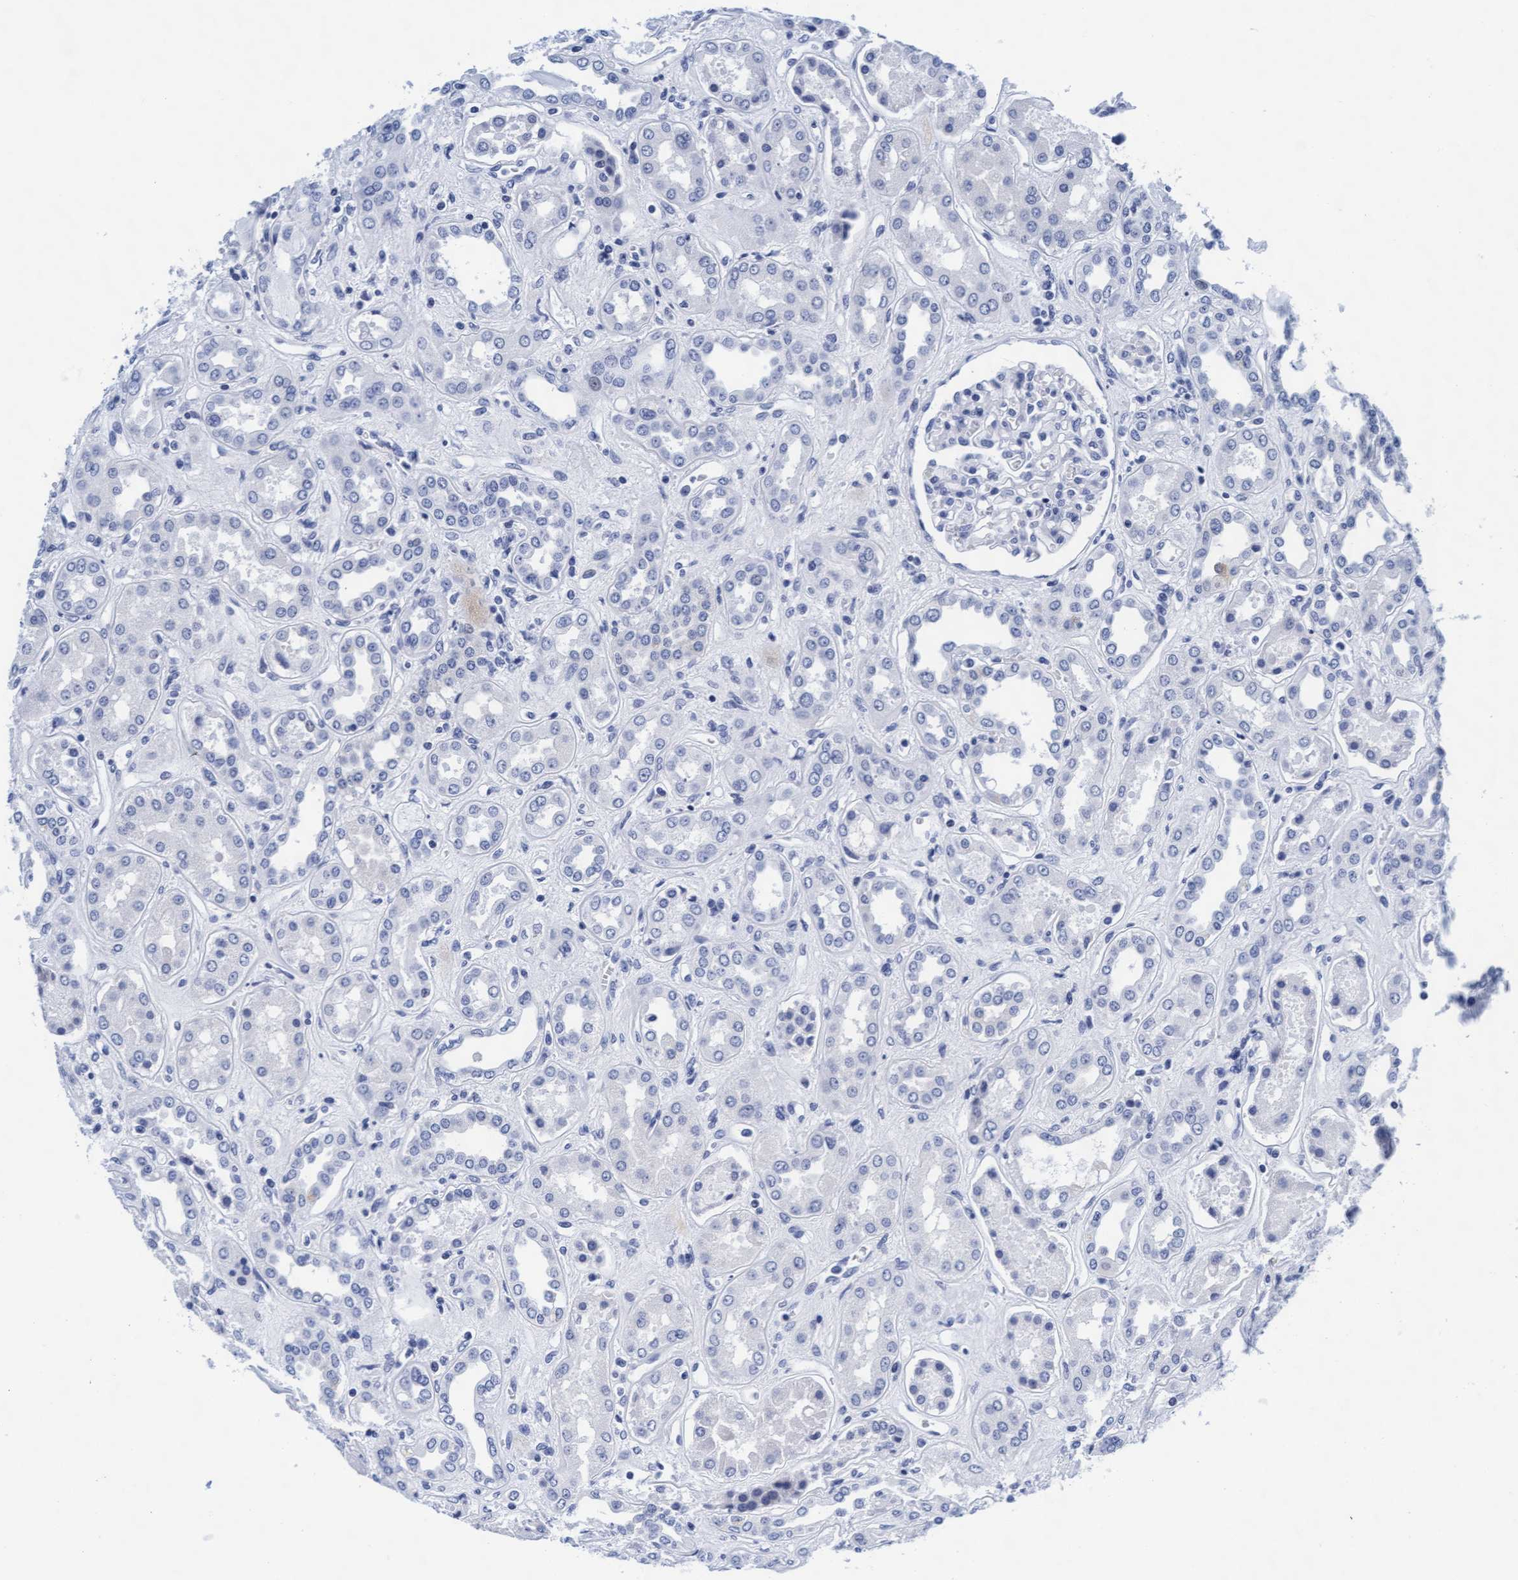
{"staining": {"intensity": "negative", "quantity": "none", "location": "none"}, "tissue": "kidney", "cell_type": "Cells in glomeruli", "image_type": "normal", "snomed": [{"axis": "morphology", "description": "Normal tissue, NOS"}, {"axis": "topography", "description": "Kidney"}], "caption": "Immunohistochemistry micrograph of benign kidney: human kidney stained with DAB (3,3'-diaminobenzidine) shows no significant protein expression in cells in glomeruli.", "gene": "ARSG", "patient": {"sex": "male", "age": 59}}